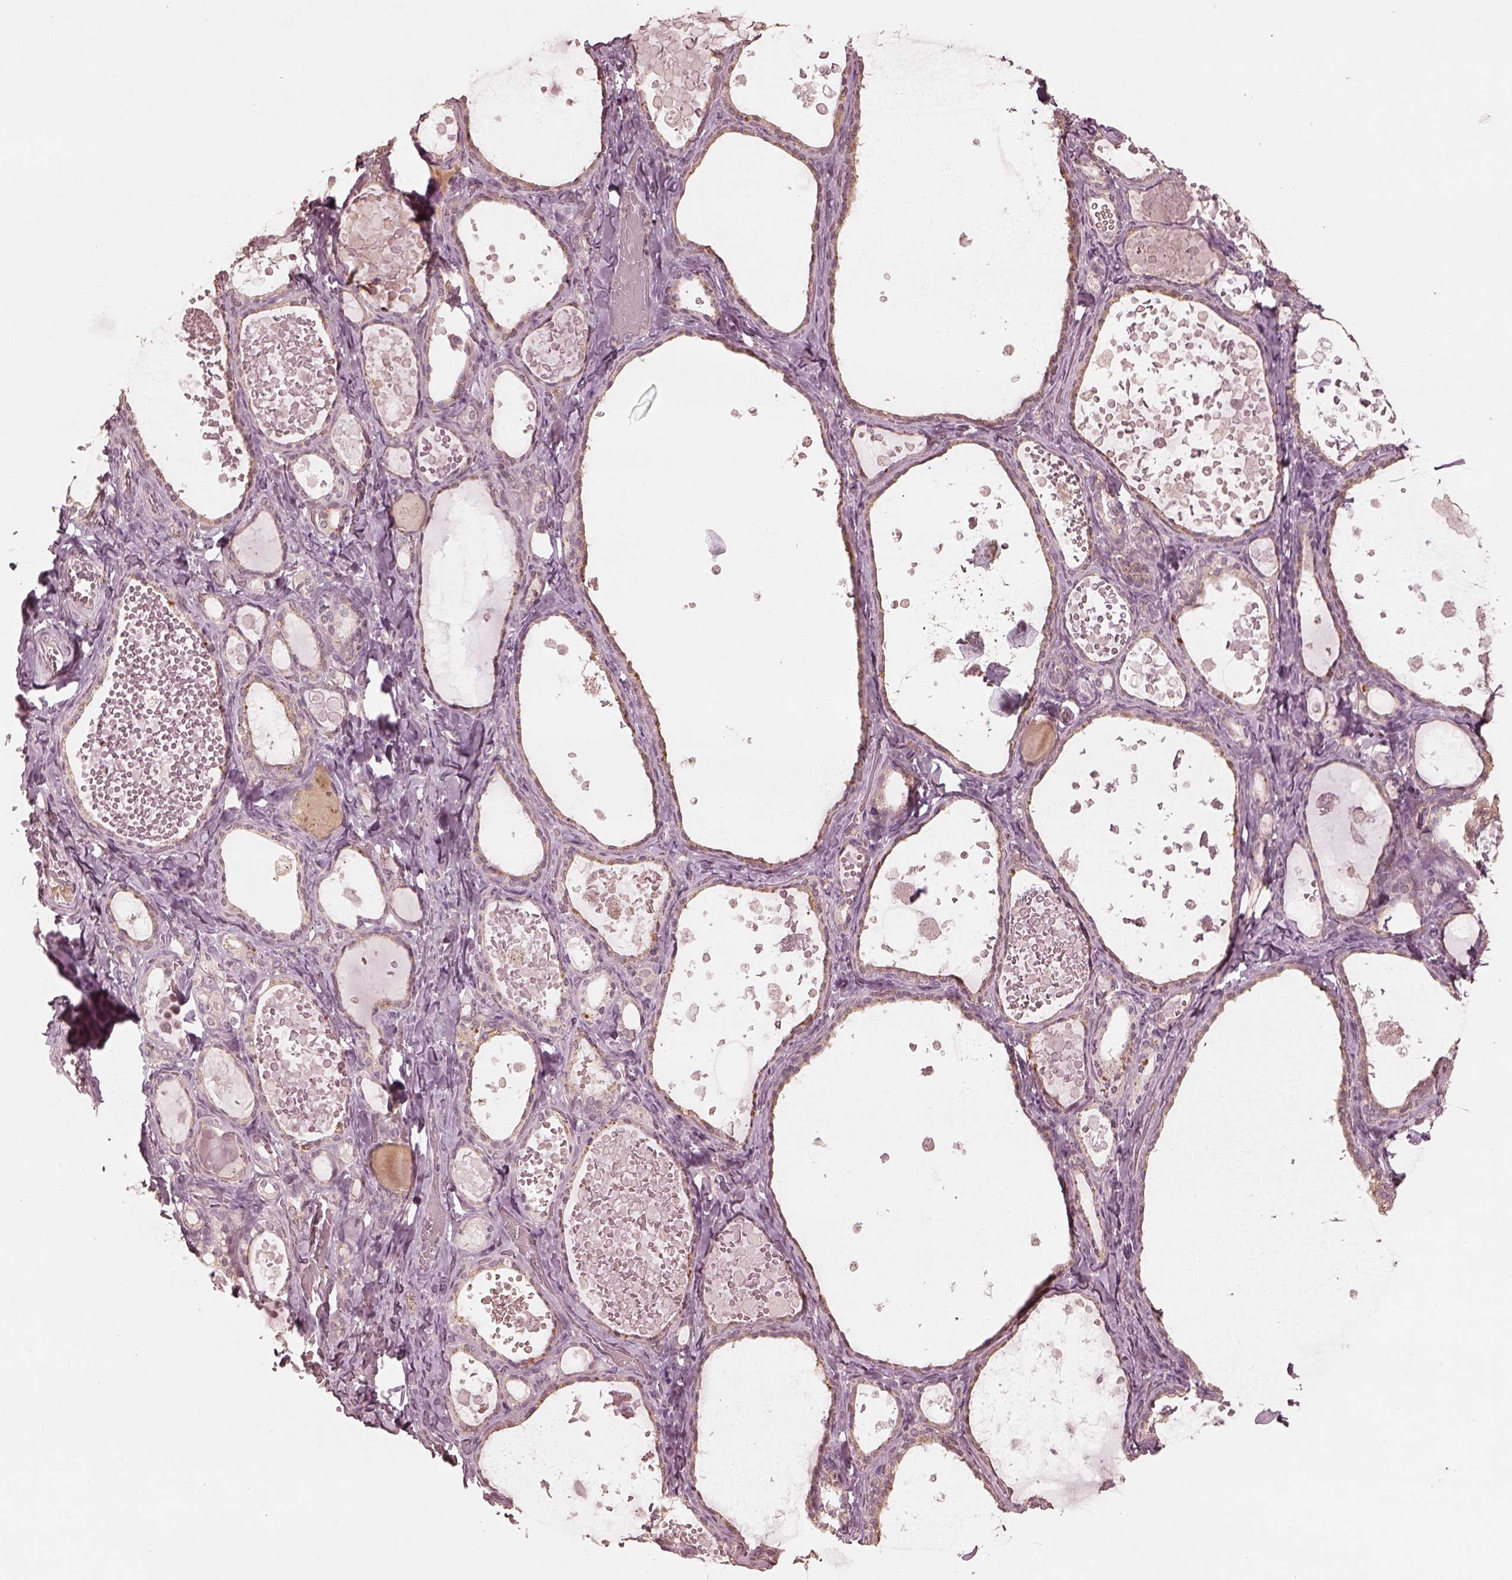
{"staining": {"intensity": "negative", "quantity": "none", "location": "none"}, "tissue": "thyroid gland", "cell_type": "Glandular cells", "image_type": "normal", "snomed": [{"axis": "morphology", "description": "Normal tissue, NOS"}, {"axis": "topography", "description": "Thyroid gland"}], "caption": "There is no significant positivity in glandular cells of thyroid gland. Brightfield microscopy of IHC stained with DAB (brown) and hematoxylin (blue), captured at high magnification.", "gene": "CALR3", "patient": {"sex": "female", "age": 56}}